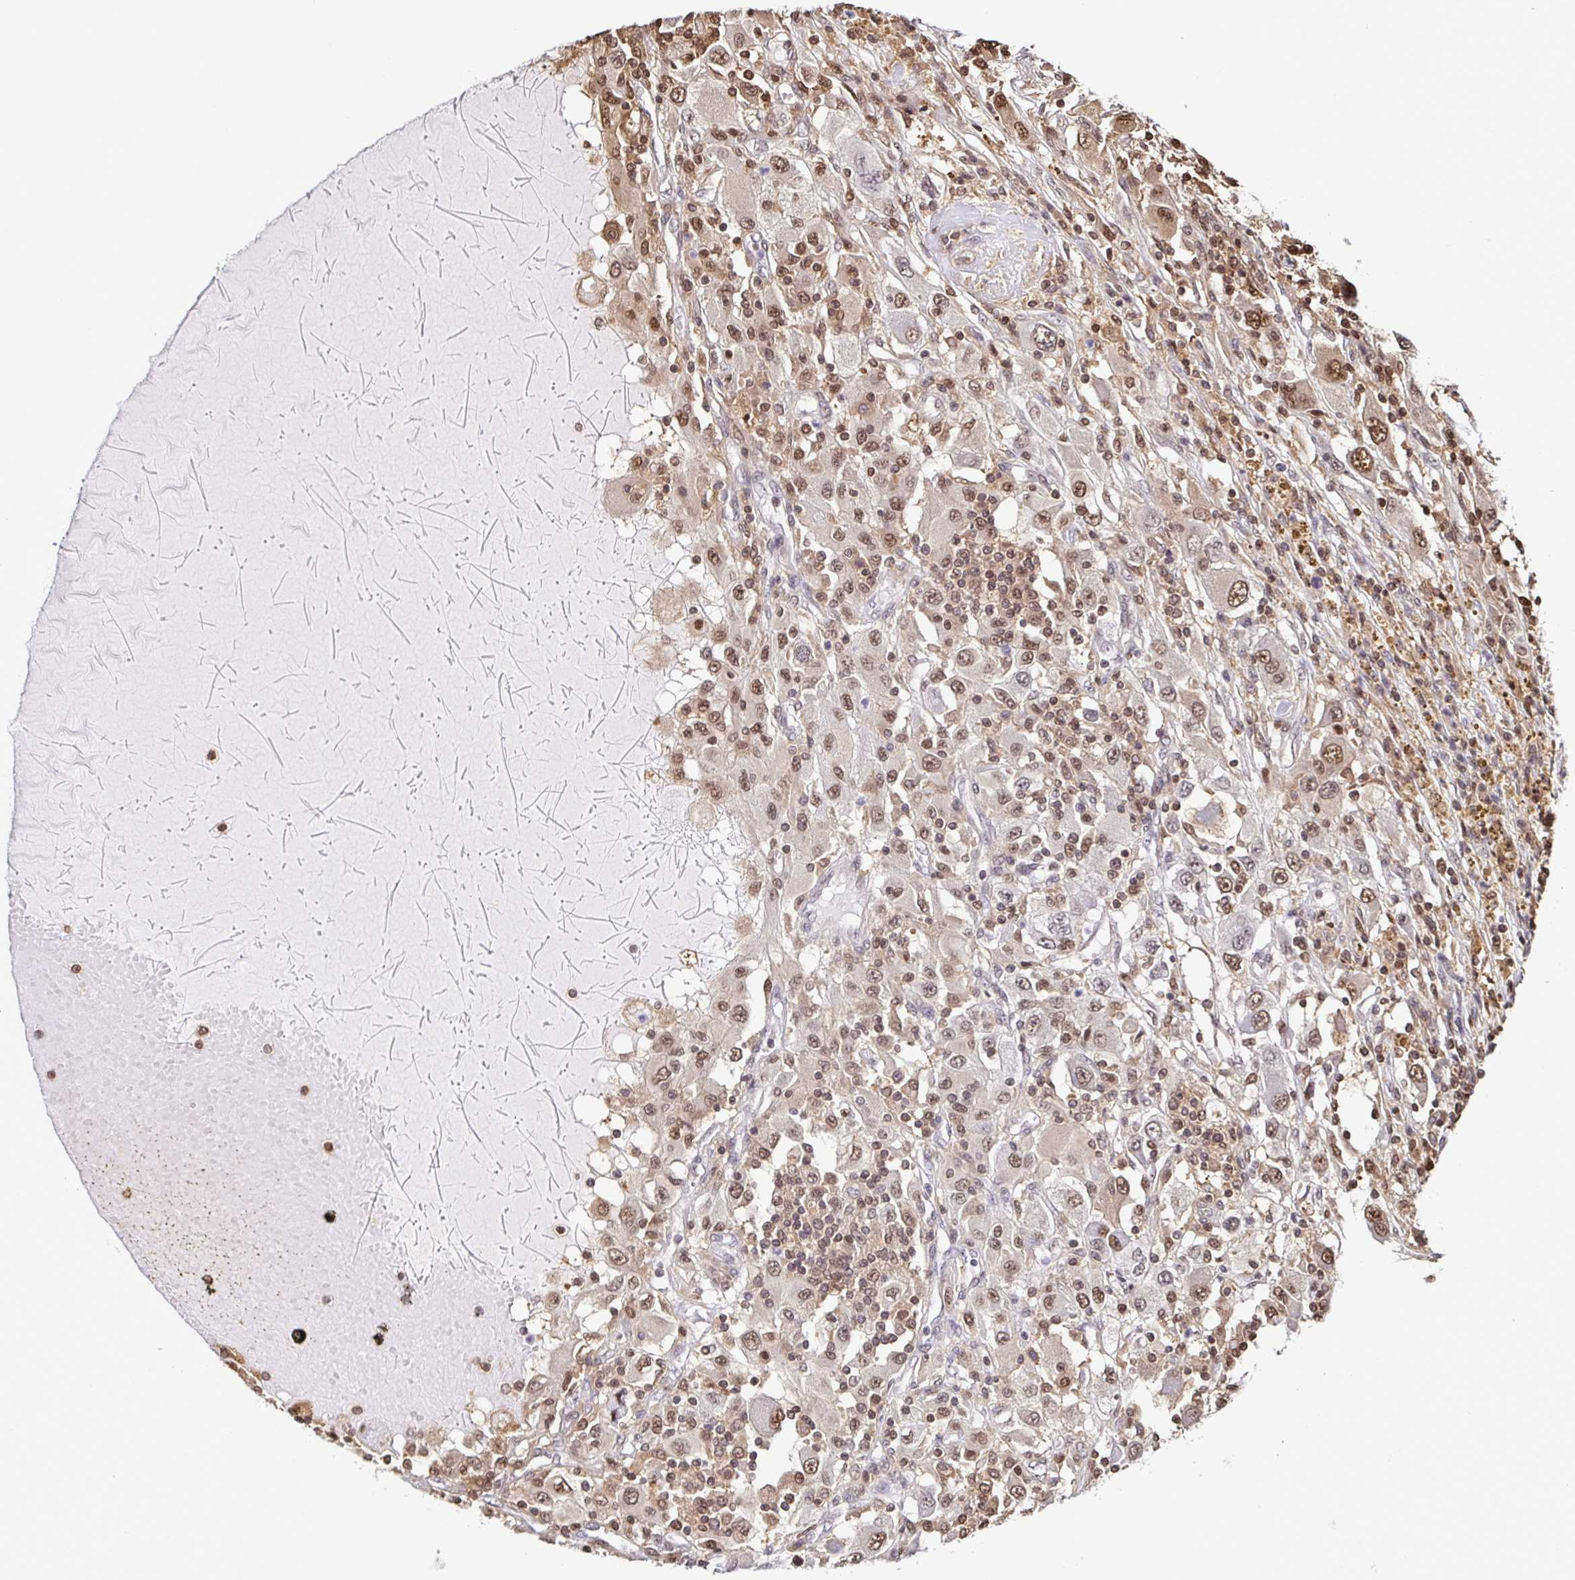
{"staining": {"intensity": "moderate", "quantity": ">75%", "location": "nuclear"}, "tissue": "renal cancer", "cell_type": "Tumor cells", "image_type": "cancer", "snomed": [{"axis": "morphology", "description": "Adenocarcinoma, NOS"}, {"axis": "topography", "description": "Kidney"}], "caption": "Immunohistochemical staining of human renal cancer demonstrates medium levels of moderate nuclear protein staining in approximately >75% of tumor cells.", "gene": "PSMB9", "patient": {"sex": "female", "age": 67}}